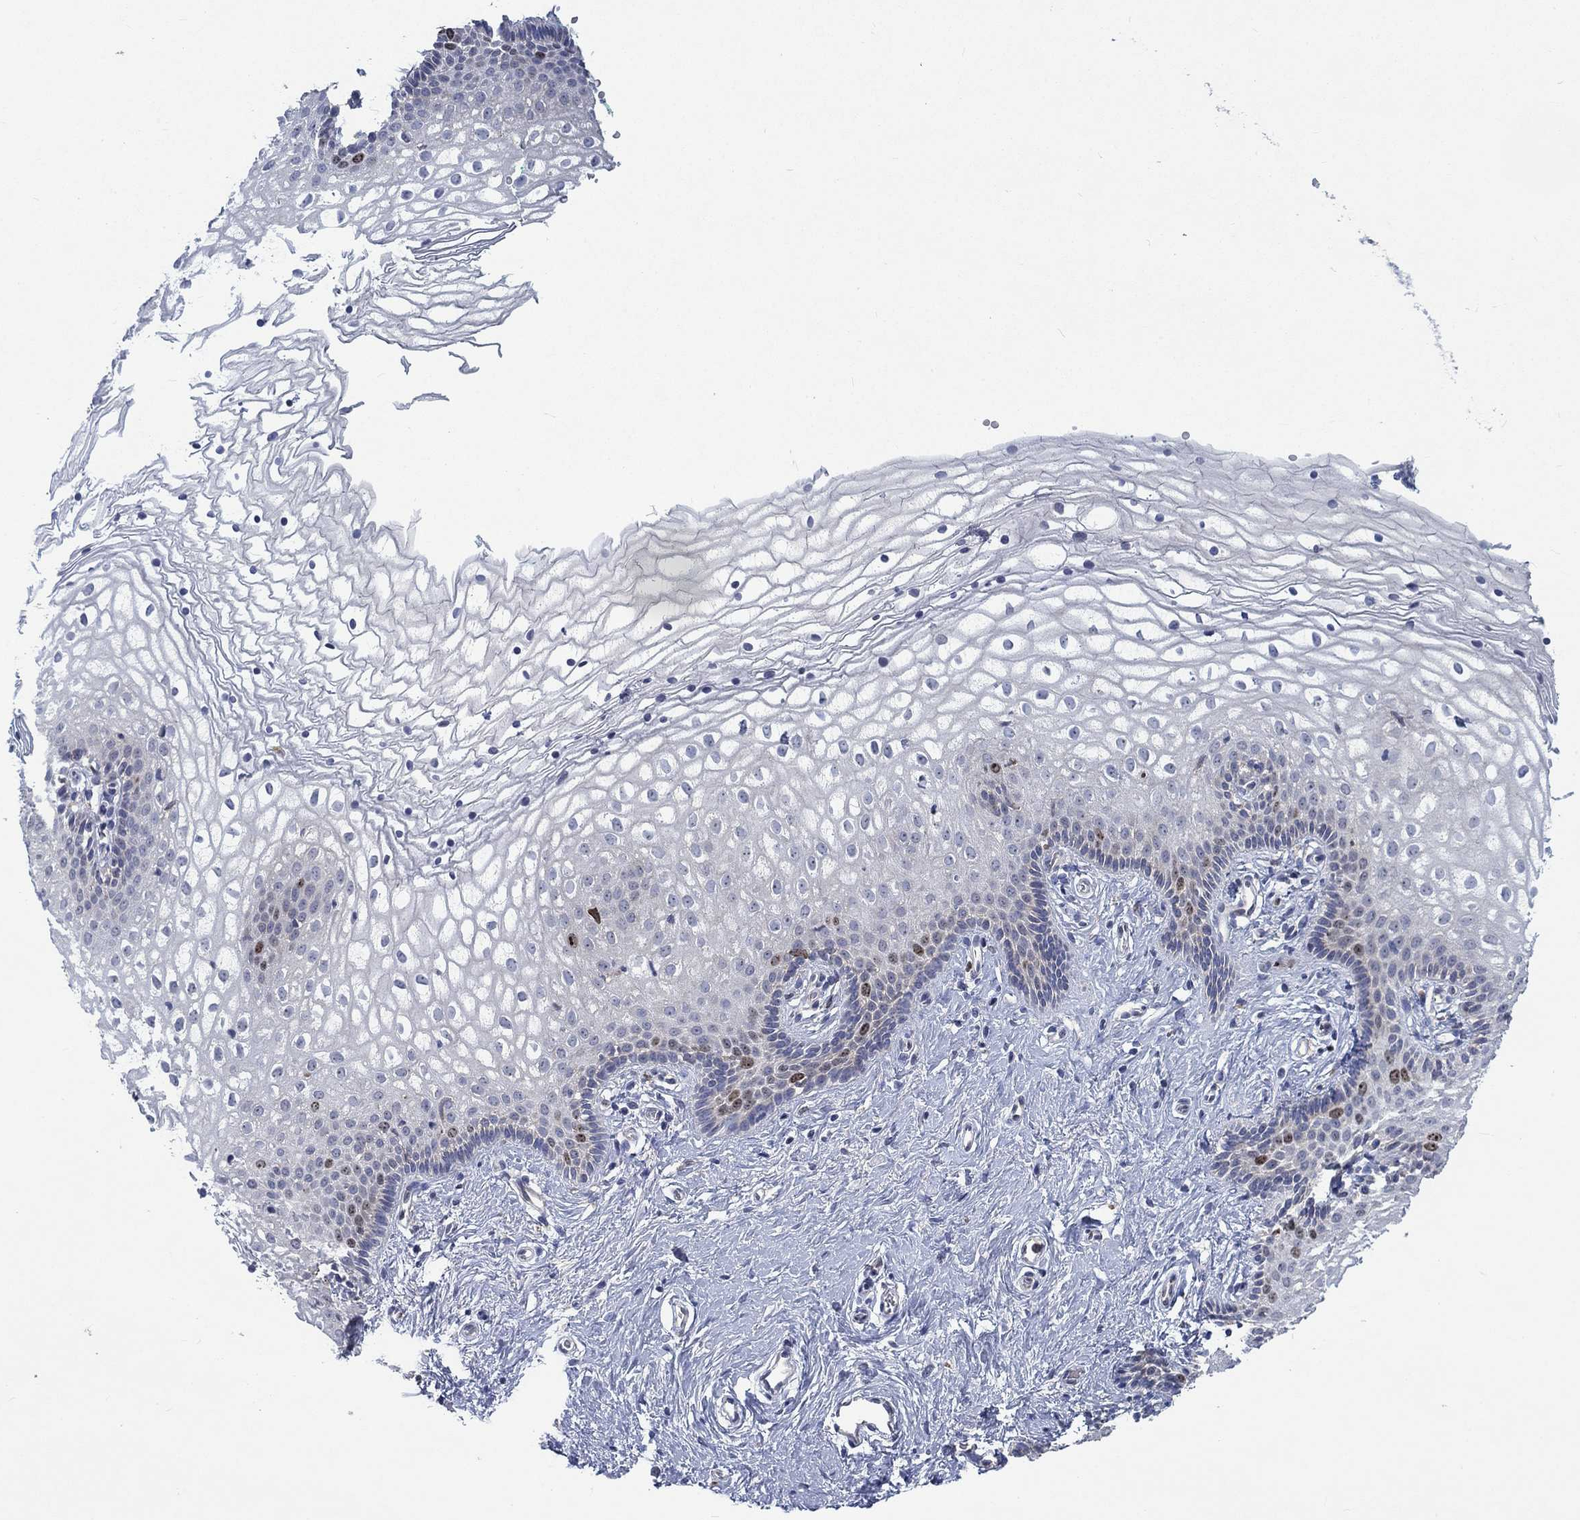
{"staining": {"intensity": "weak", "quantity": "<25%", "location": "nuclear"}, "tissue": "vagina", "cell_type": "Squamous epithelial cells", "image_type": "normal", "snomed": [{"axis": "morphology", "description": "Normal tissue, NOS"}, {"axis": "topography", "description": "Vagina"}], "caption": "A high-resolution micrograph shows immunohistochemistry staining of benign vagina, which shows no significant expression in squamous epithelial cells.", "gene": "MMP24", "patient": {"sex": "female", "age": 36}}